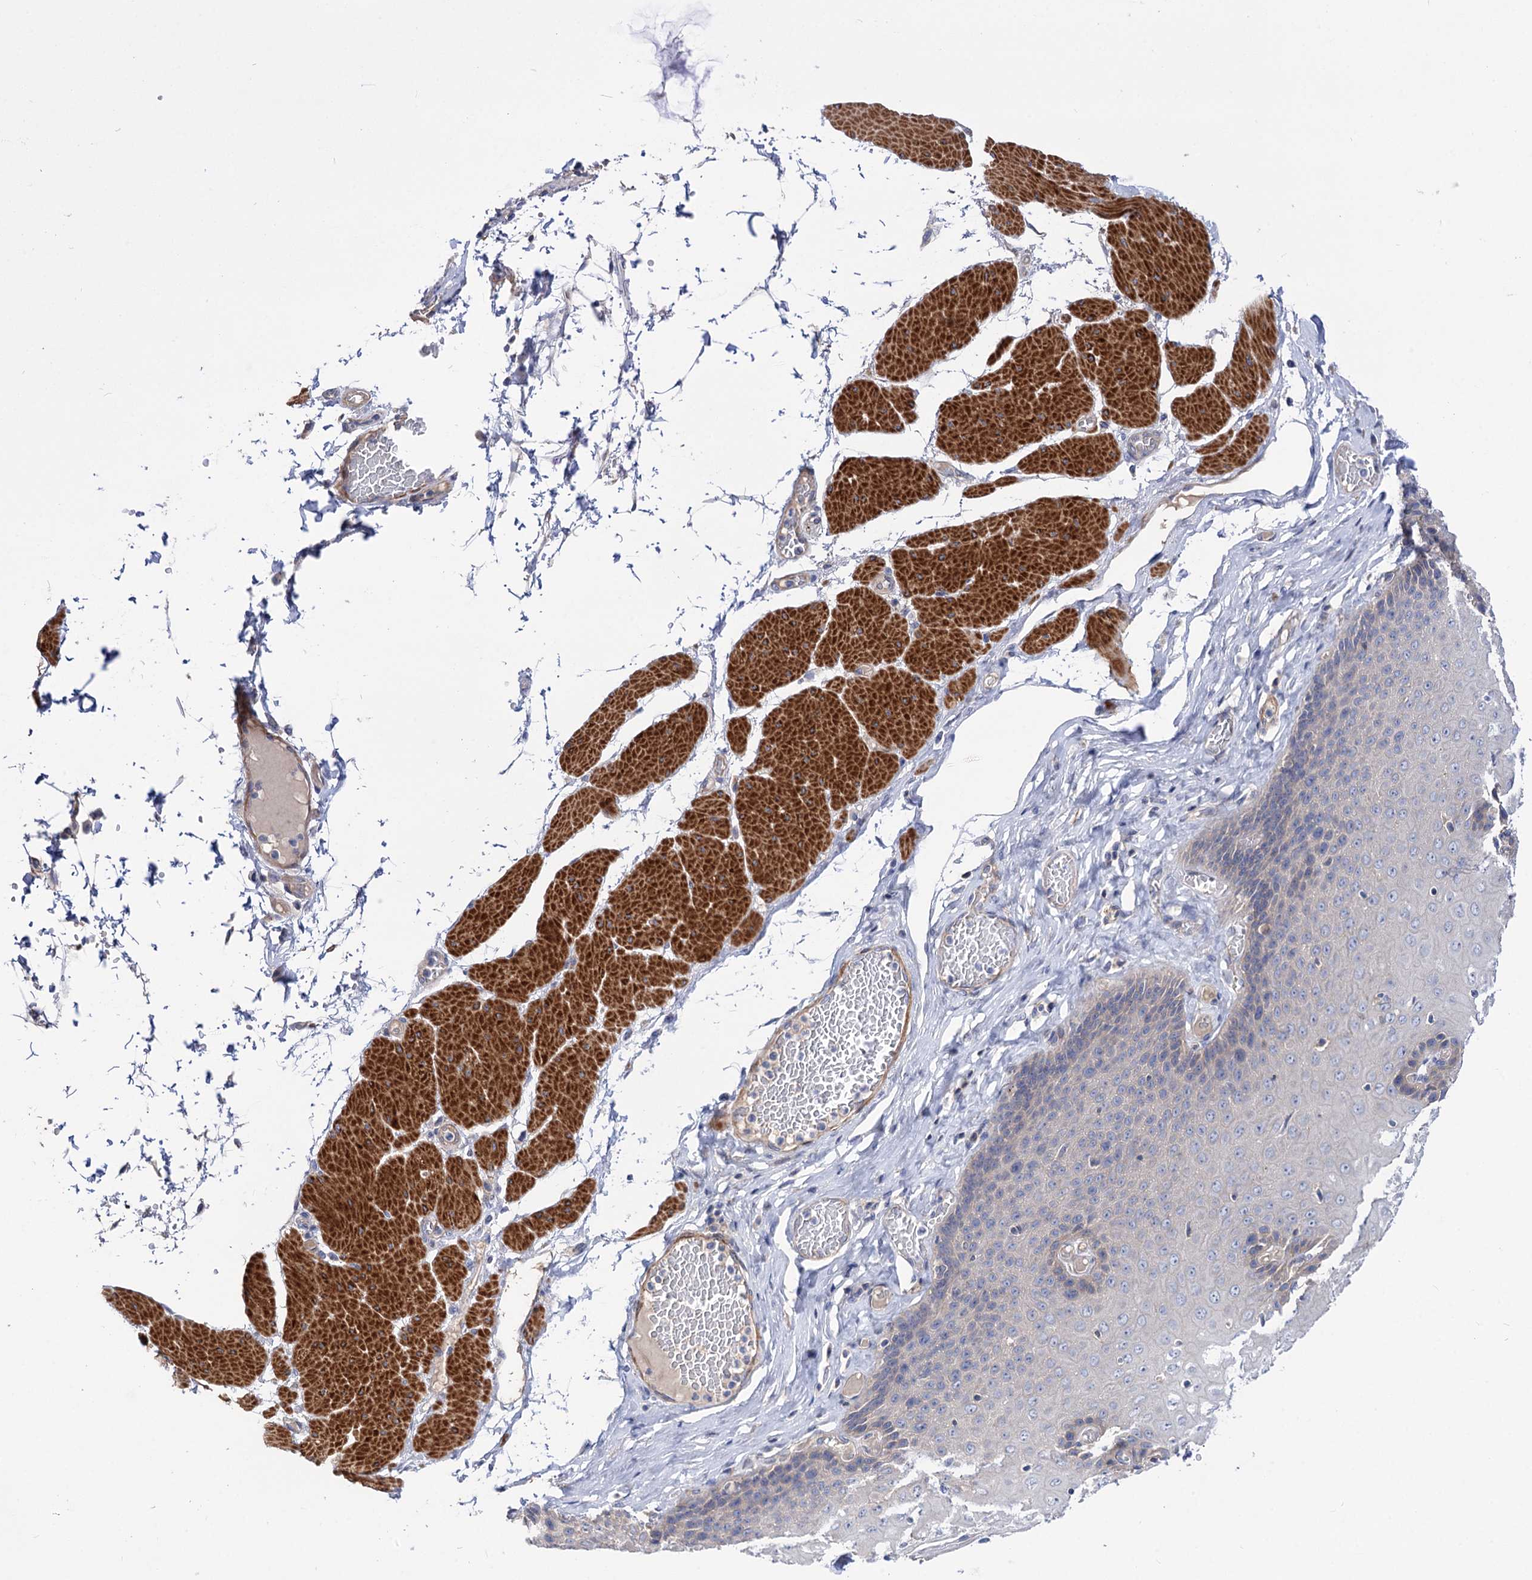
{"staining": {"intensity": "negative", "quantity": "none", "location": "none"}, "tissue": "esophagus", "cell_type": "Squamous epithelial cells", "image_type": "normal", "snomed": [{"axis": "morphology", "description": "Normal tissue, NOS"}, {"axis": "topography", "description": "Esophagus"}], "caption": "This histopathology image is of normal esophagus stained with immunohistochemistry (IHC) to label a protein in brown with the nuclei are counter-stained blue. There is no positivity in squamous epithelial cells. The staining is performed using DAB brown chromogen with nuclei counter-stained in using hematoxylin.", "gene": "NUDCD2", "patient": {"sex": "male", "age": 60}}